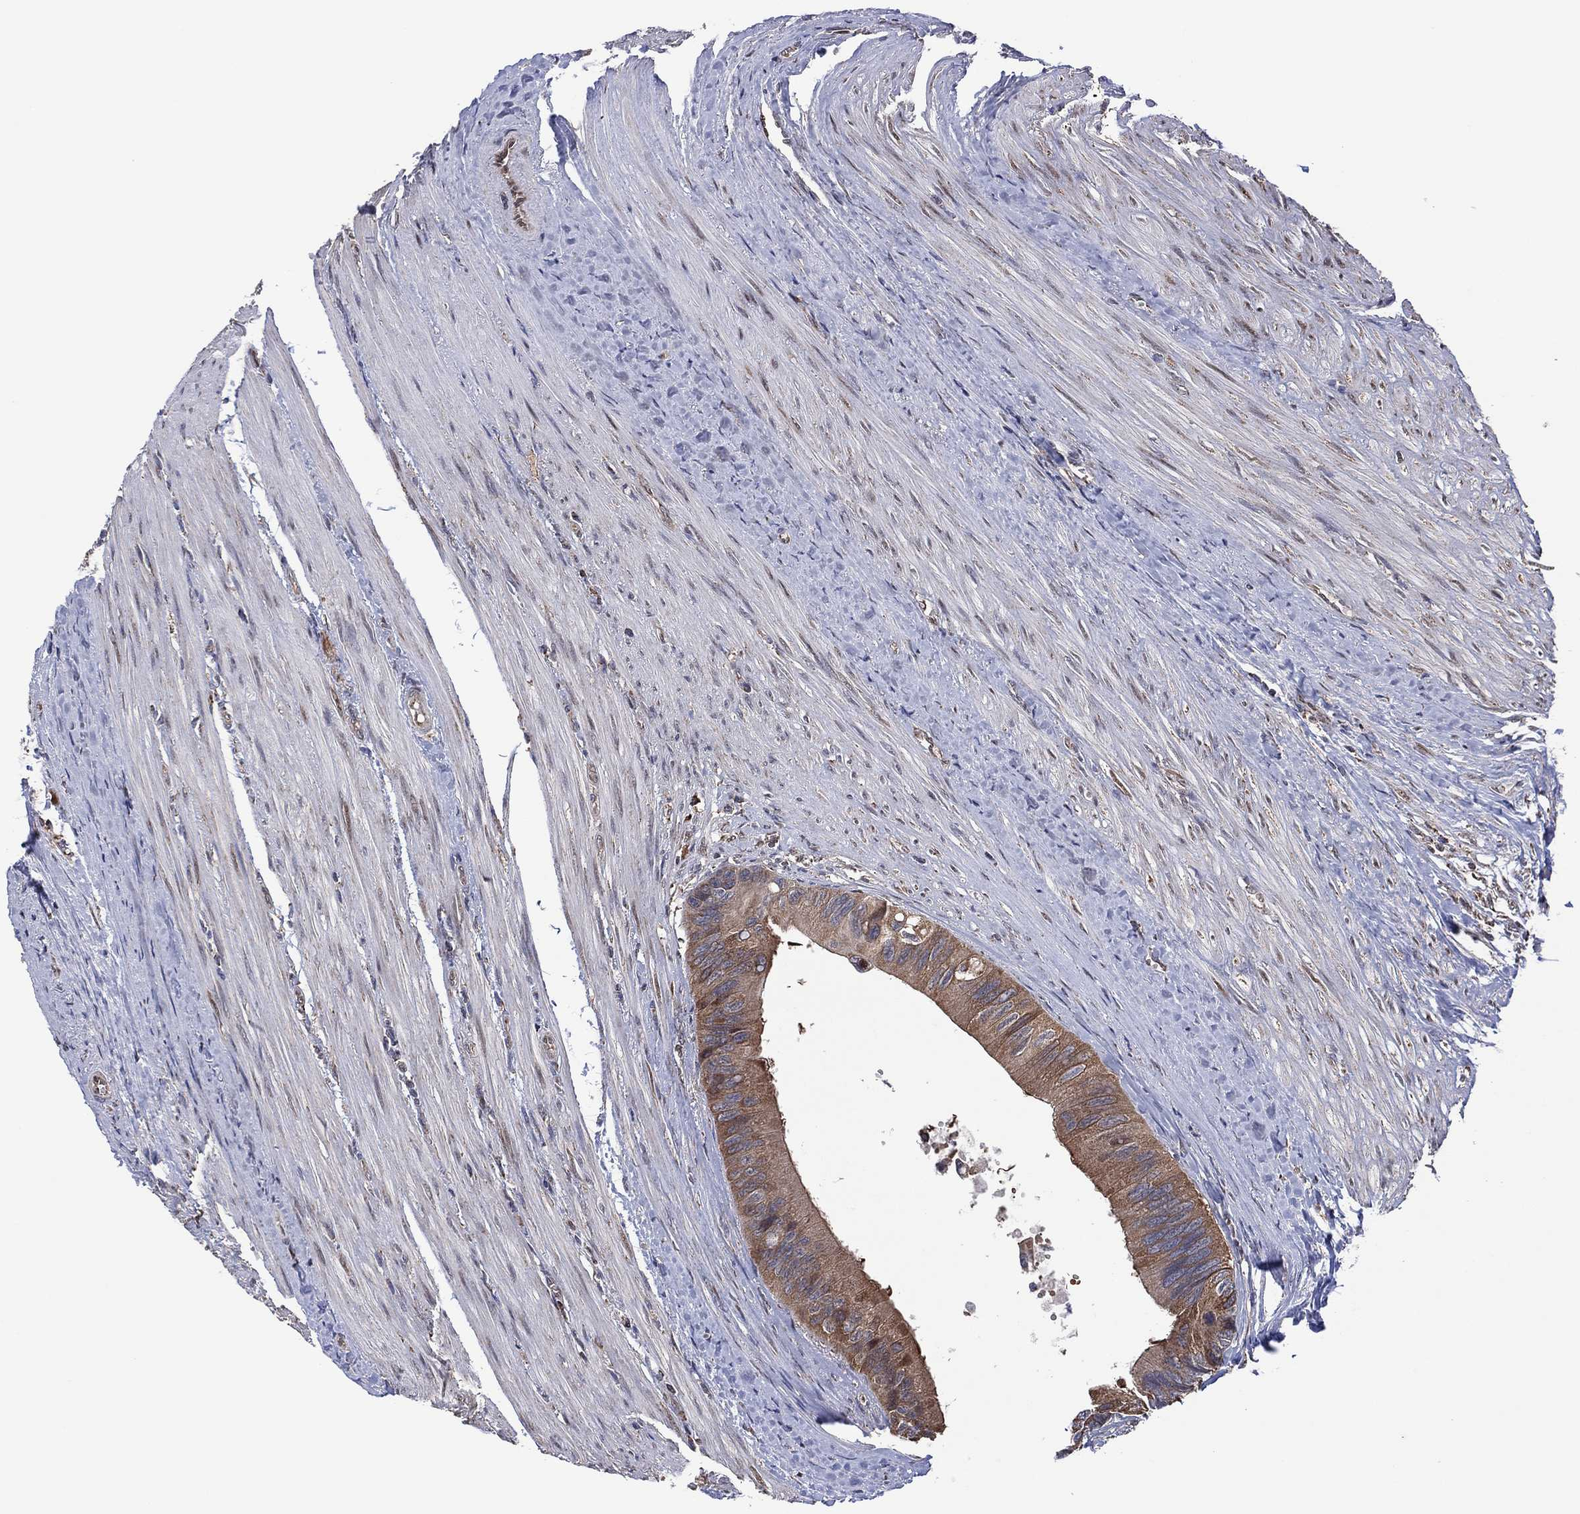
{"staining": {"intensity": "moderate", "quantity": "25%-75%", "location": "cytoplasmic/membranous"}, "tissue": "colorectal cancer", "cell_type": "Tumor cells", "image_type": "cancer", "snomed": [{"axis": "morphology", "description": "Normal tissue, NOS"}, {"axis": "morphology", "description": "Adenocarcinoma, NOS"}, {"axis": "topography", "description": "Colon"}], "caption": "The photomicrograph shows staining of adenocarcinoma (colorectal), revealing moderate cytoplasmic/membranous protein staining (brown color) within tumor cells.", "gene": "PIDD1", "patient": {"sex": "male", "age": 65}}